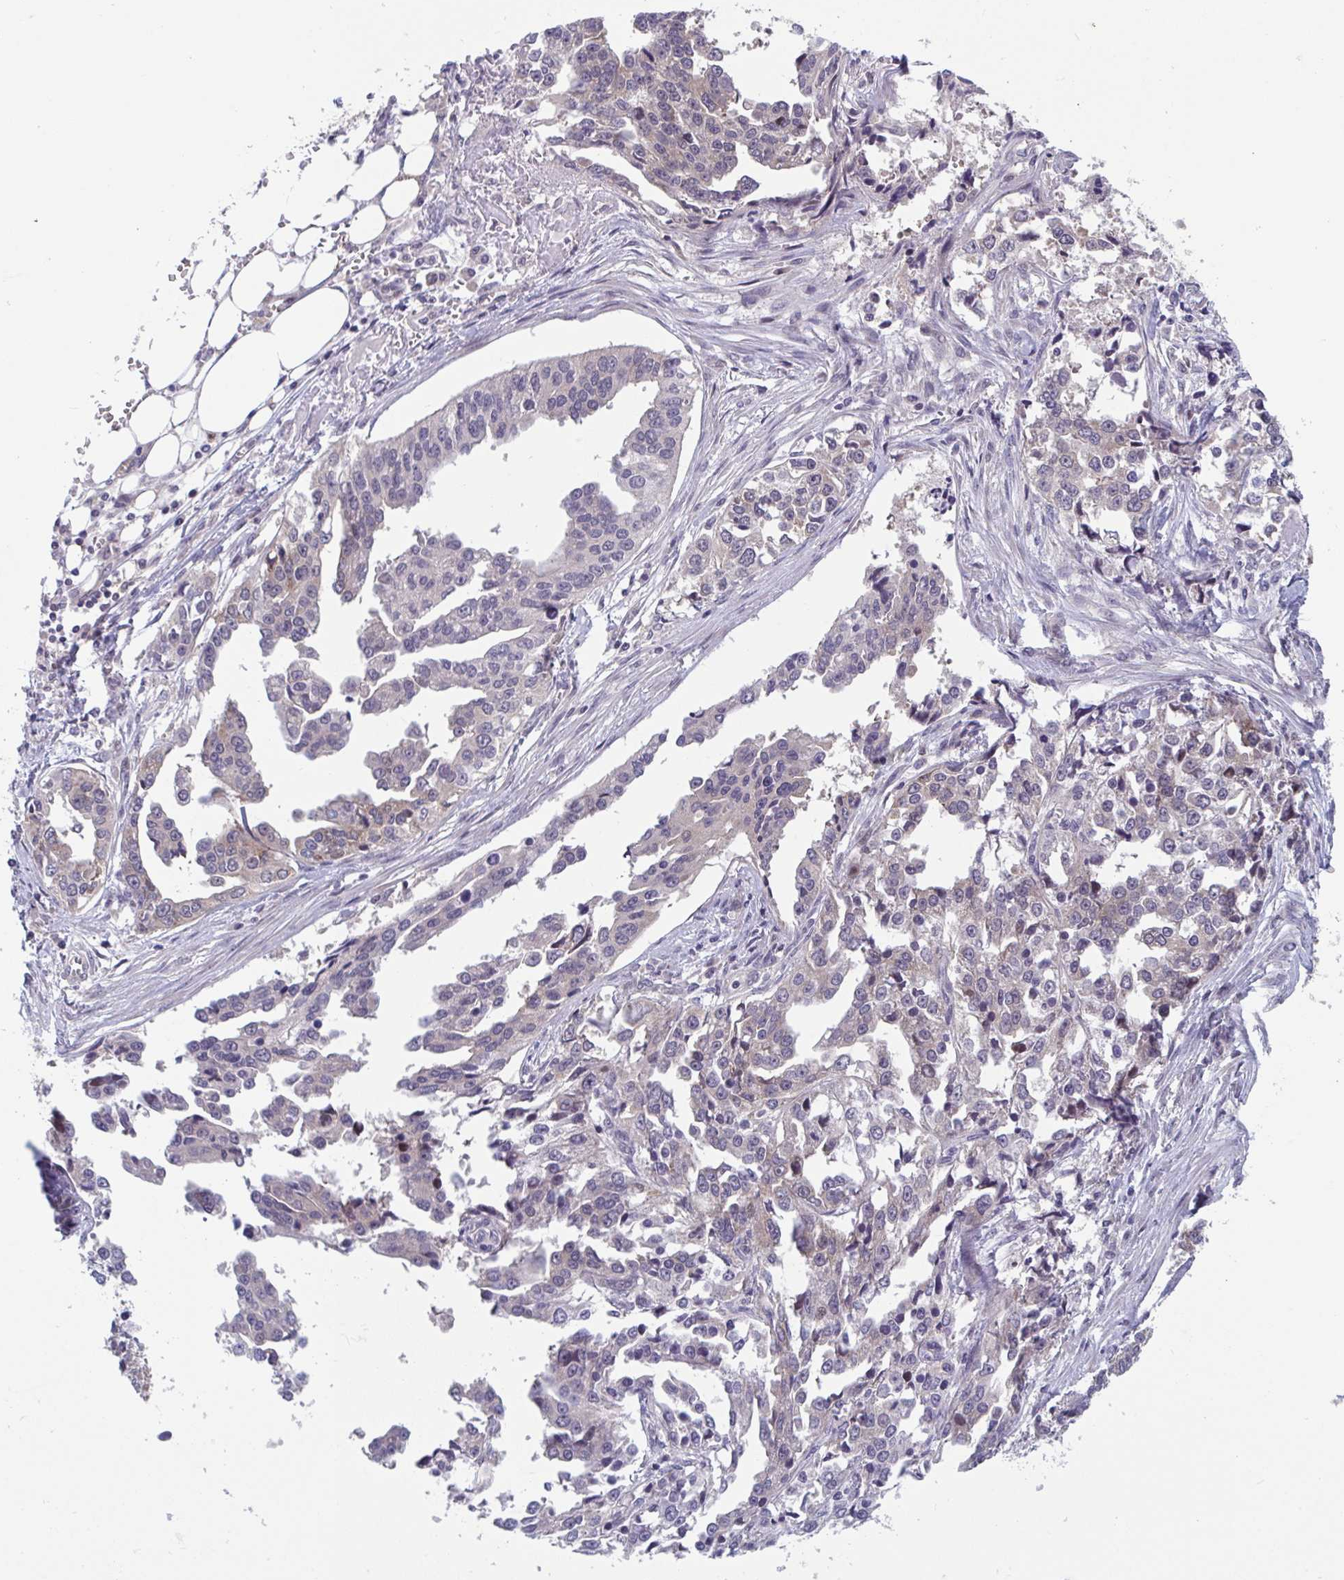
{"staining": {"intensity": "weak", "quantity": "25%-75%", "location": "cytoplasmic/membranous"}, "tissue": "ovarian cancer", "cell_type": "Tumor cells", "image_type": "cancer", "snomed": [{"axis": "morphology", "description": "Cystadenocarcinoma, serous, NOS"}, {"axis": "topography", "description": "Ovary"}], "caption": "Immunohistochemical staining of human ovarian cancer shows low levels of weak cytoplasmic/membranous protein staining in about 25%-75% of tumor cells. Nuclei are stained in blue.", "gene": "RIOK1", "patient": {"sex": "female", "age": 75}}